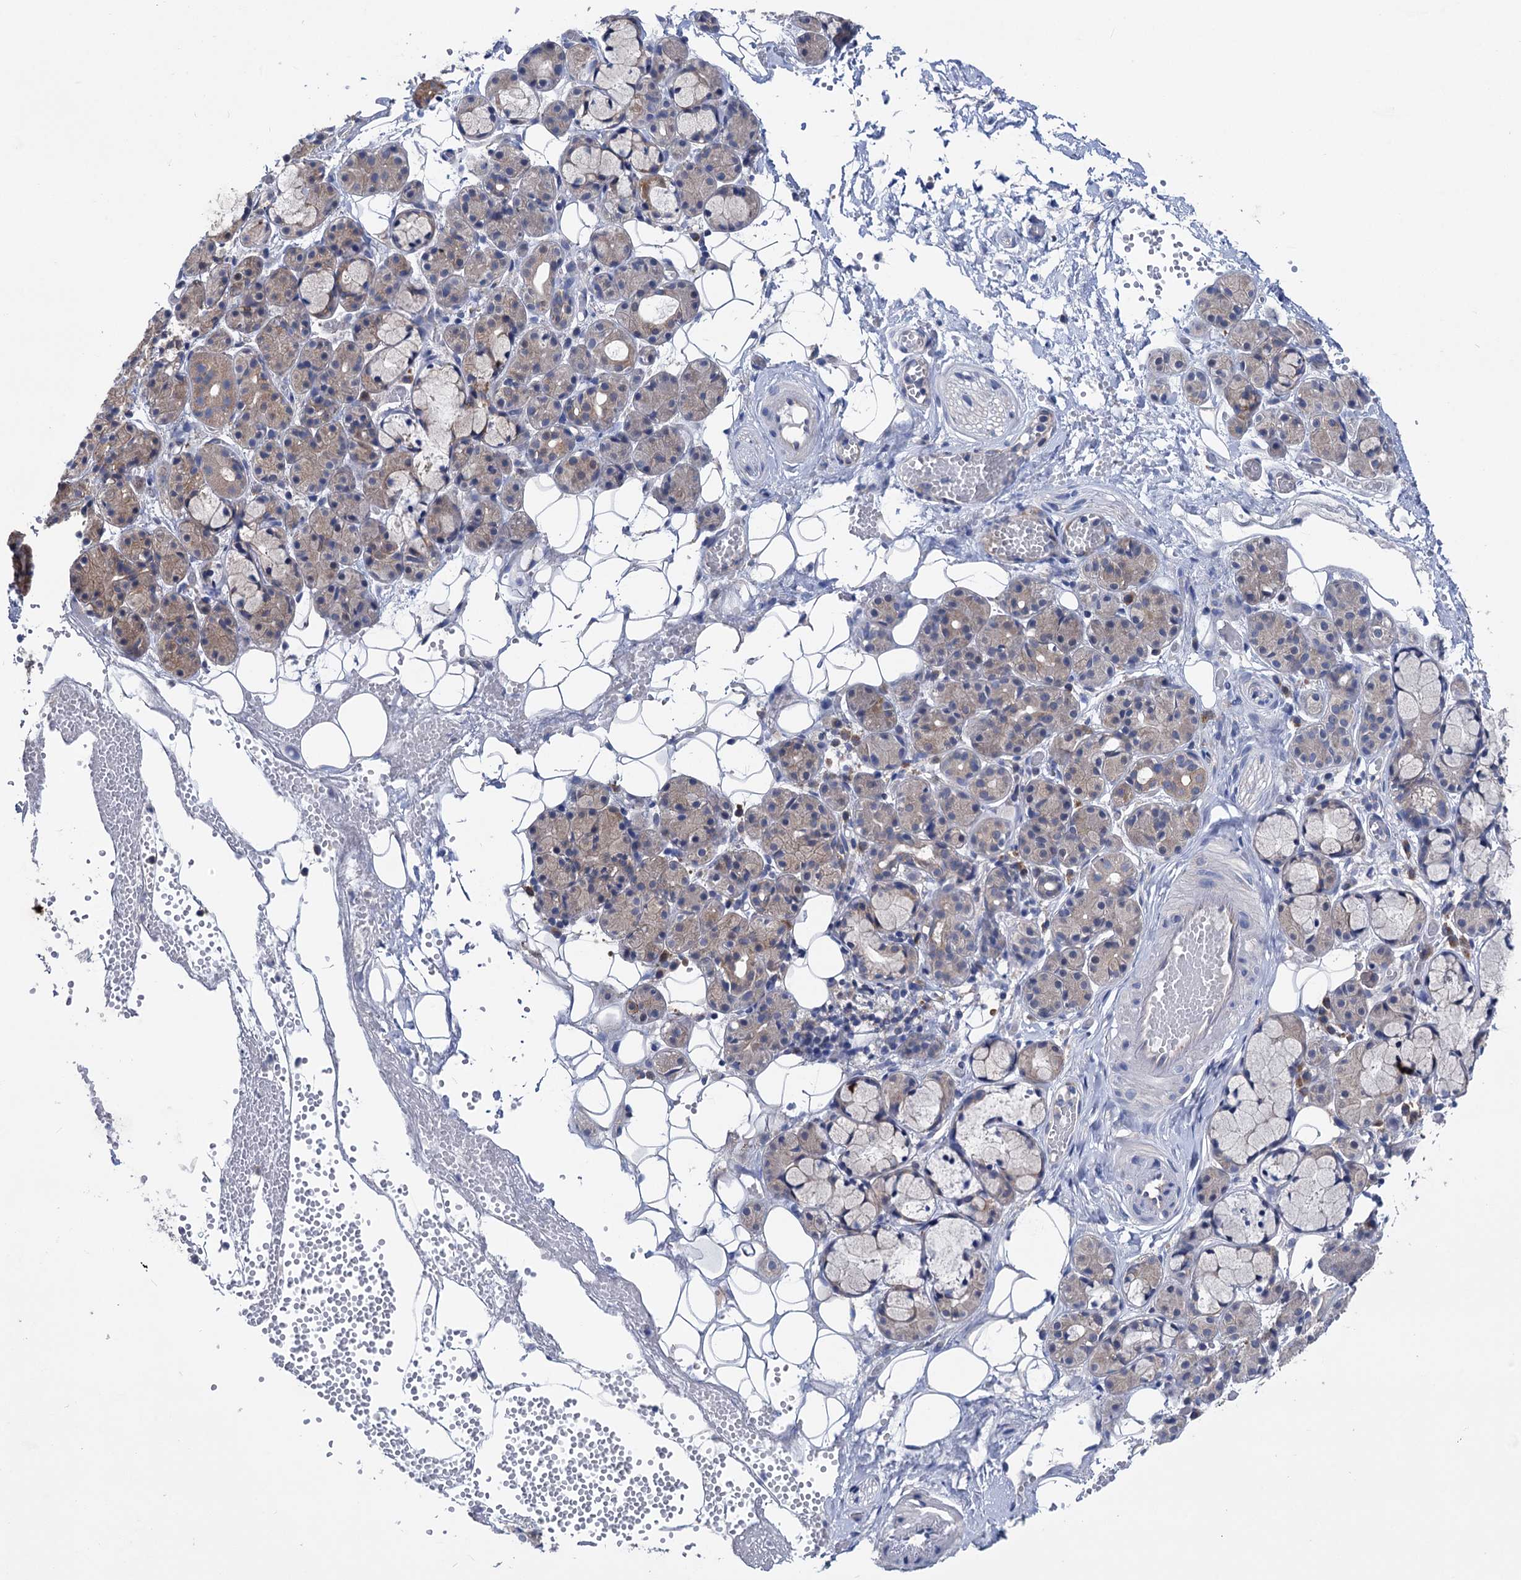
{"staining": {"intensity": "weak", "quantity": "25%-75%", "location": "cytoplasmic/membranous"}, "tissue": "salivary gland", "cell_type": "Glandular cells", "image_type": "normal", "snomed": [{"axis": "morphology", "description": "Normal tissue, NOS"}, {"axis": "topography", "description": "Salivary gland"}], "caption": "Protein staining exhibits weak cytoplasmic/membranous positivity in about 25%-75% of glandular cells in normal salivary gland.", "gene": "ZNRD2", "patient": {"sex": "male", "age": 63}}